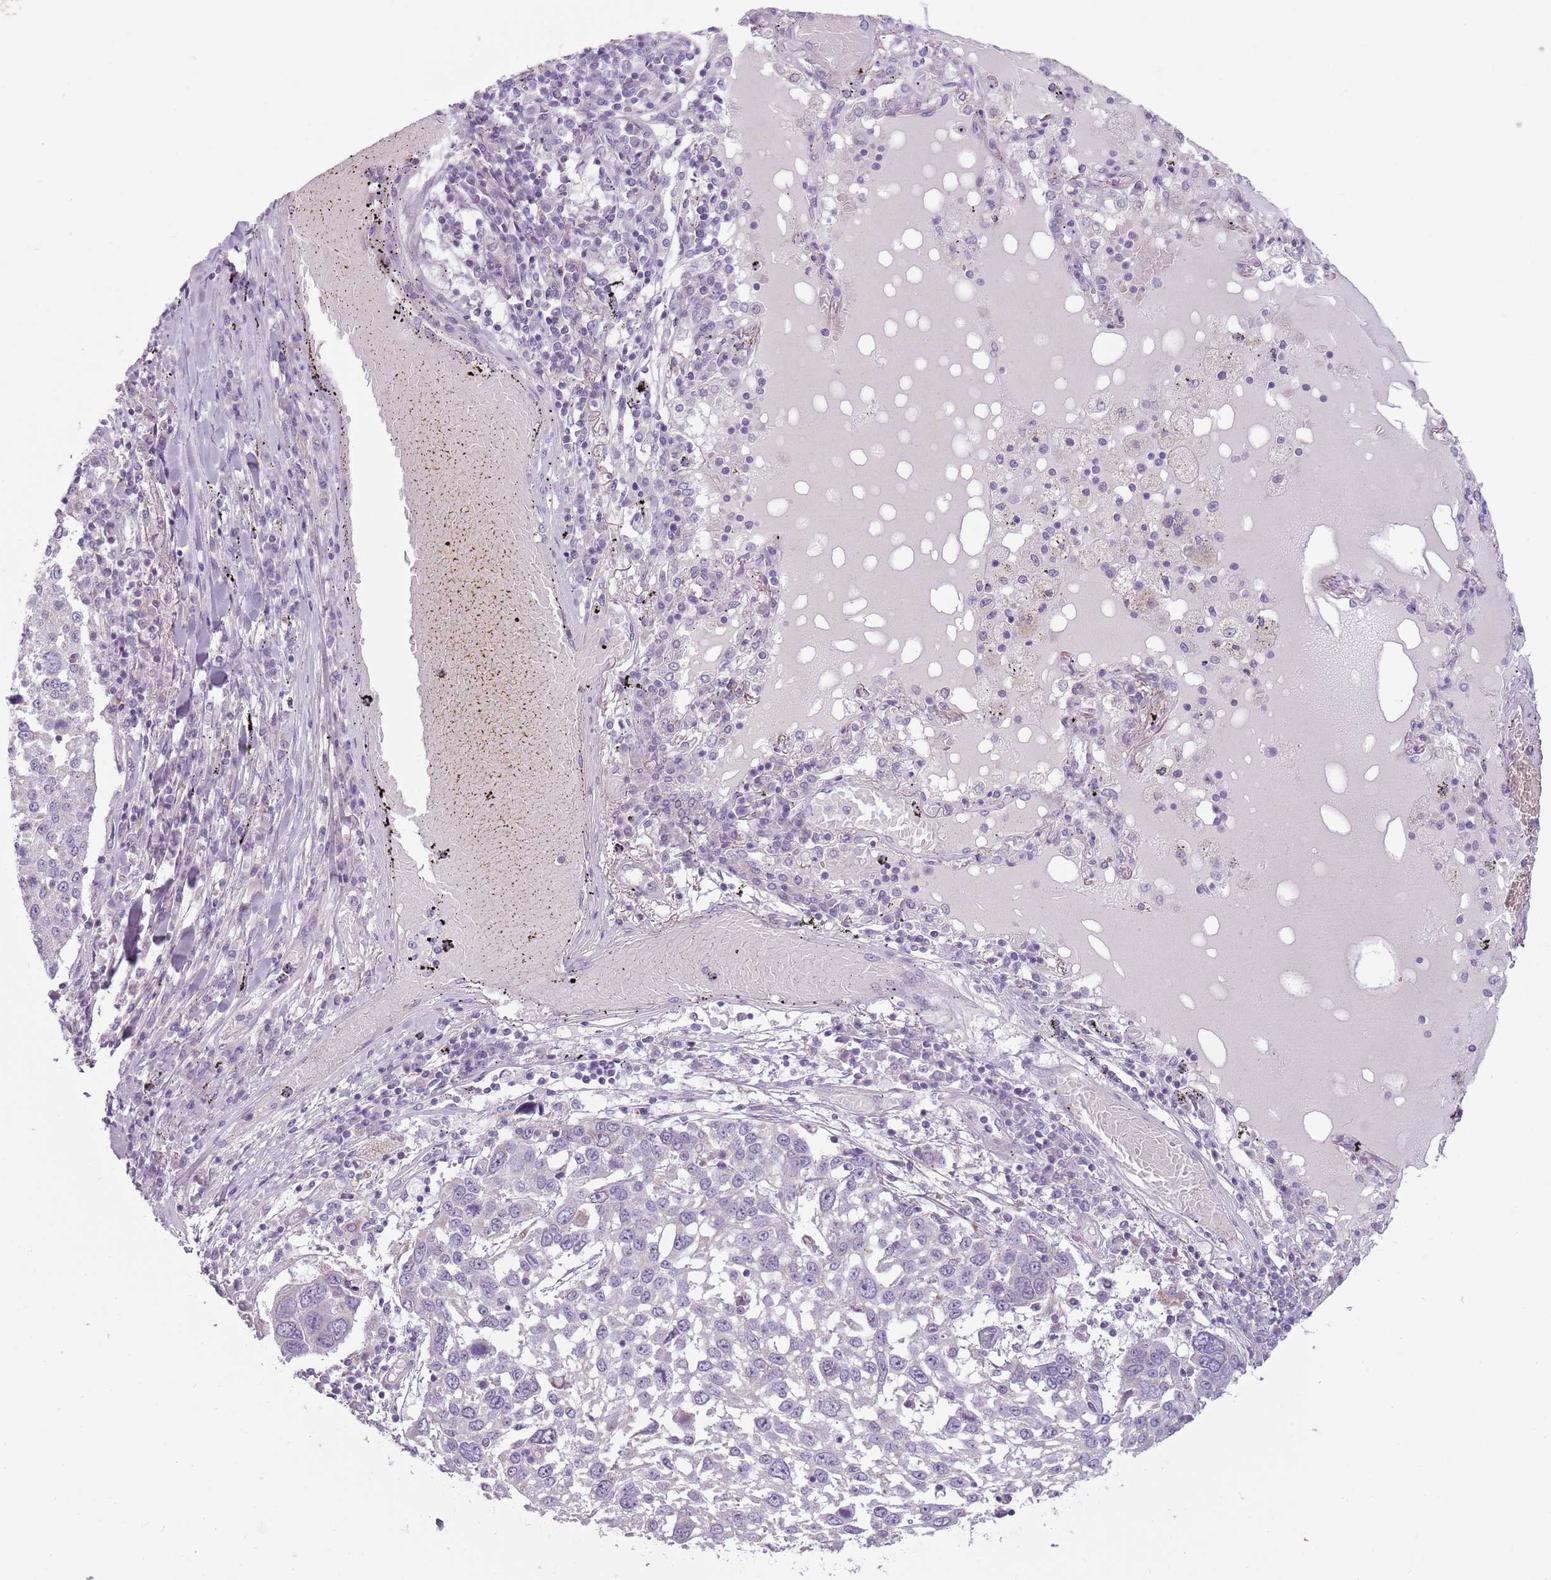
{"staining": {"intensity": "negative", "quantity": "none", "location": "none"}, "tissue": "lung cancer", "cell_type": "Tumor cells", "image_type": "cancer", "snomed": [{"axis": "morphology", "description": "Squamous cell carcinoma, NOS"}, {"axis": "topography", "description": "Lung"}], "caption": "Human lung cancer stained for a protein using IHC exhibits no staining in tumor cells.", "gene": "MEGF8", "patient": {"sex": "male", "age": 65}}